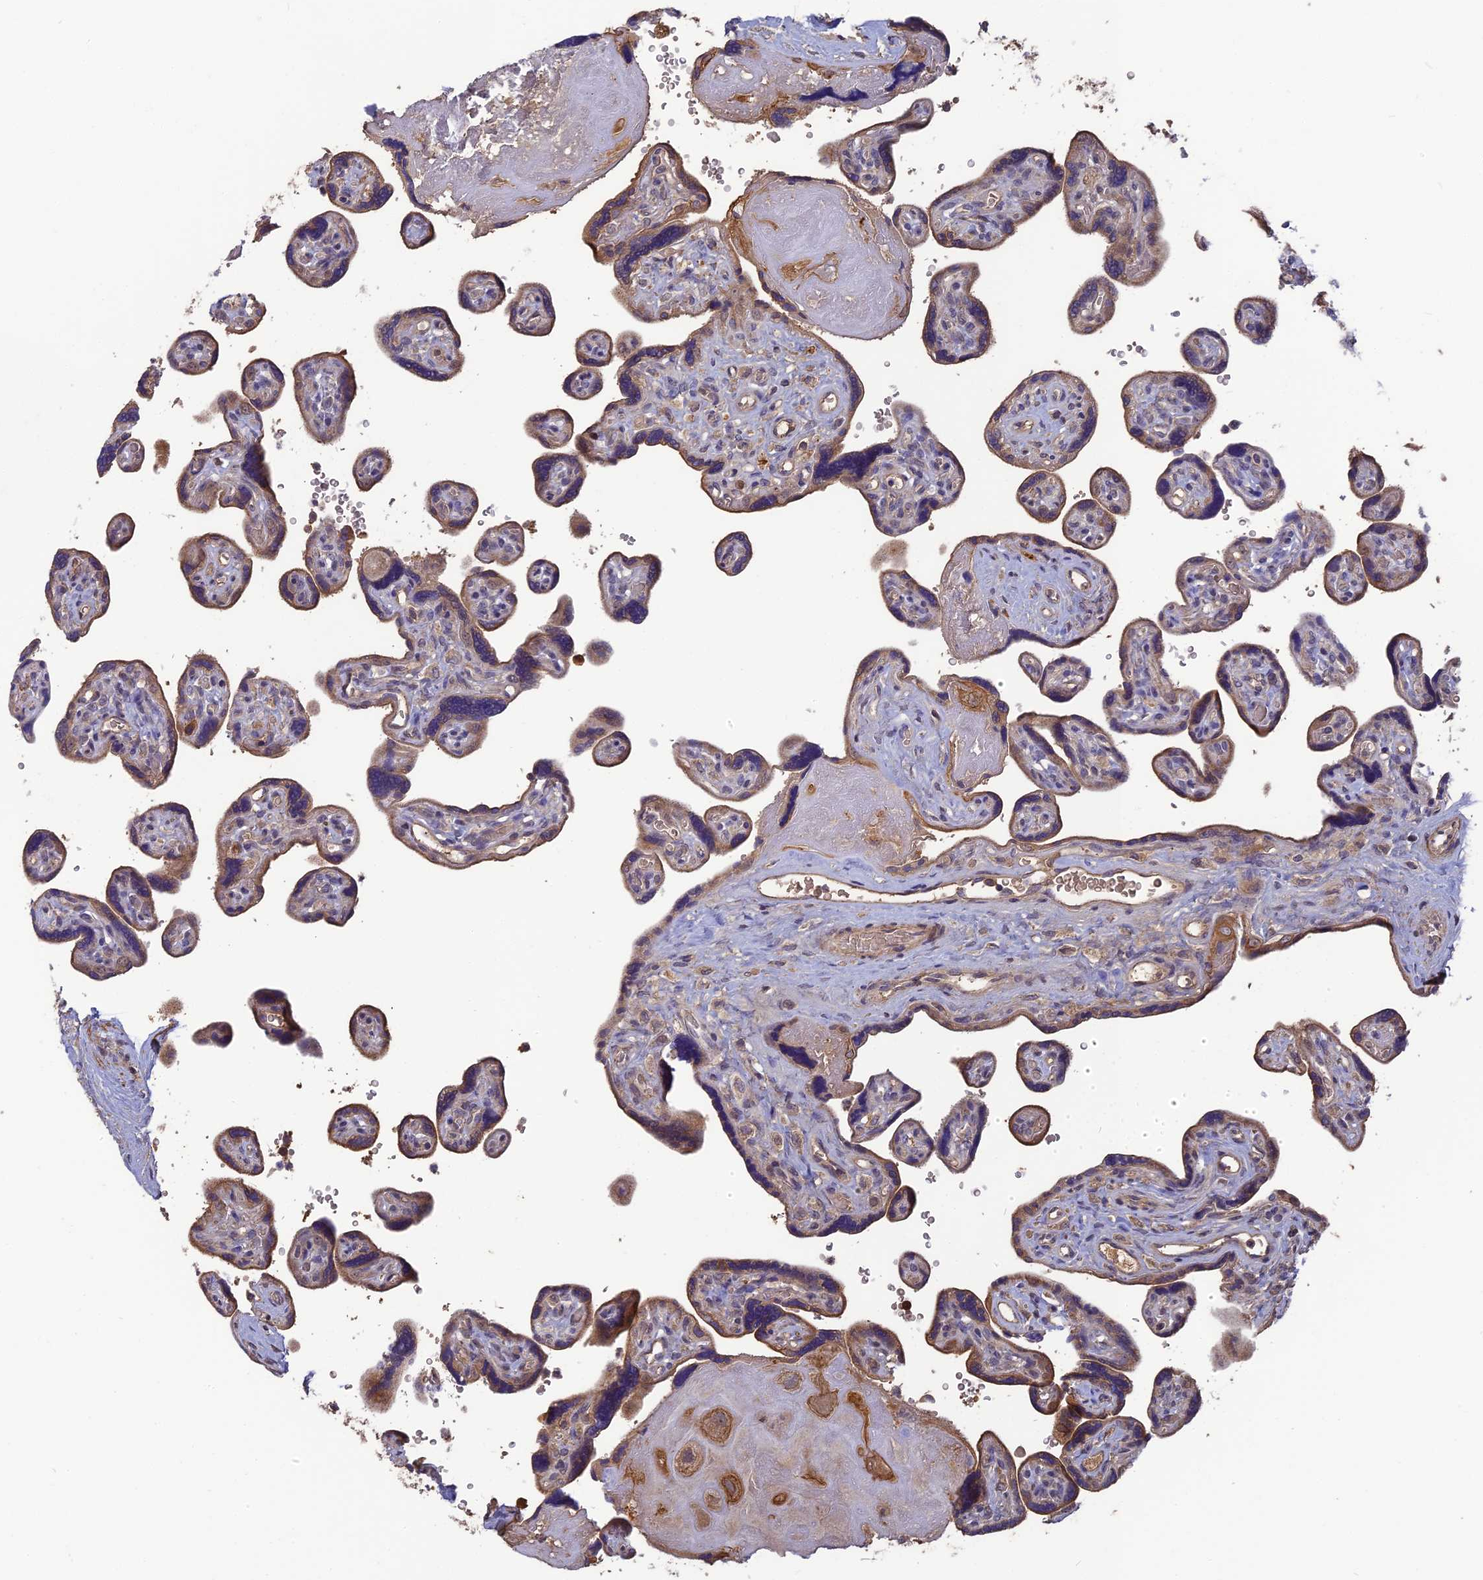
{"staining": {"intensity": "moderate", "quantity": ">75%", "location": "cytoplasmic/membranous"}, "tissue": "placenta", "cell_type": "Decidual cells", "image_type": "normal", "snomed": [{"axis": "morphology", "description": "Normal tissue, NOS"}, {"axis": "topography", "description": "Placenta"}], "caption": "Immunohistochemistry (IHC) photomicrograph of benign placenta: human placenta stained using immunohistochemistry (IHC) displays medium levels of moderate protein expression localized specifically in the cytoplasmic/membranous of decidual cells, appearing as a cytoplasmic/membranous brown color.", "gene": "ERMAP", "patient": {"sex": "female", "age": 39}}